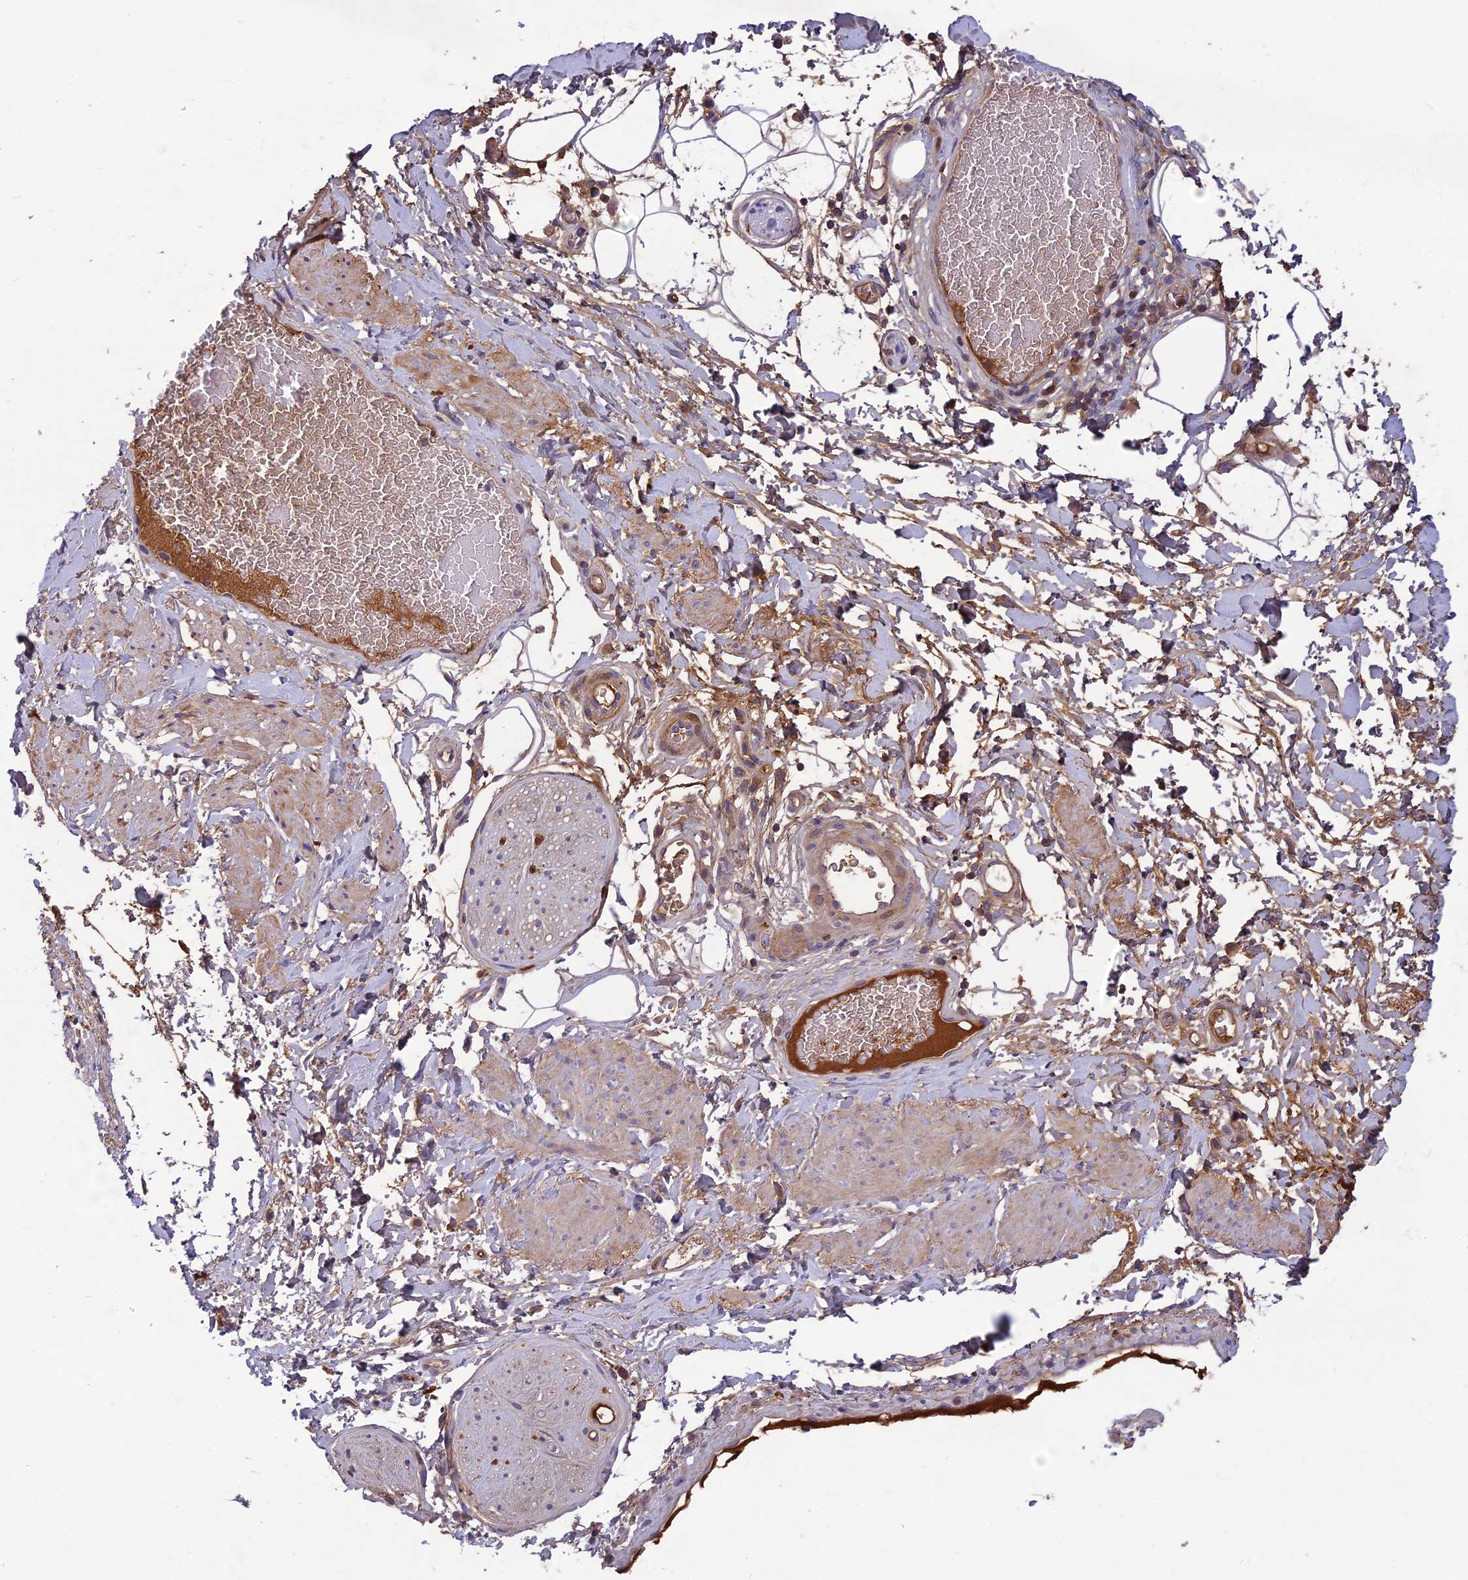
{"staining": {"intensity": "weak", "quantity": ">75%", "location": "cytoplasmic/membranous"}, "tissue": "adipose tissue", "cell_type": "Adipocytes", "image_type": "normal", "snomed": [{"axis": "morphology", "description": "Normal tissue, NOS"}, {"axis": "morphology", "description": "Adenocarcinoma, NOS"}, {"axis": "topography", "description": "Rectum"}, {"axis": "topography", "description": "Vagina"}, {"axis": "topography", "description": "Peripheral nerve tissue"}], "caption": "Normal adipose tissue displays weak cytoplasmic/membranous positivity in approximately >75% of adipocytes, visualized by immunohistochemistry. (DAB IHC with brightfield microscopy, high magnification).", "gene": "ADO", "patient": {"sex": "female", "age": 71}}